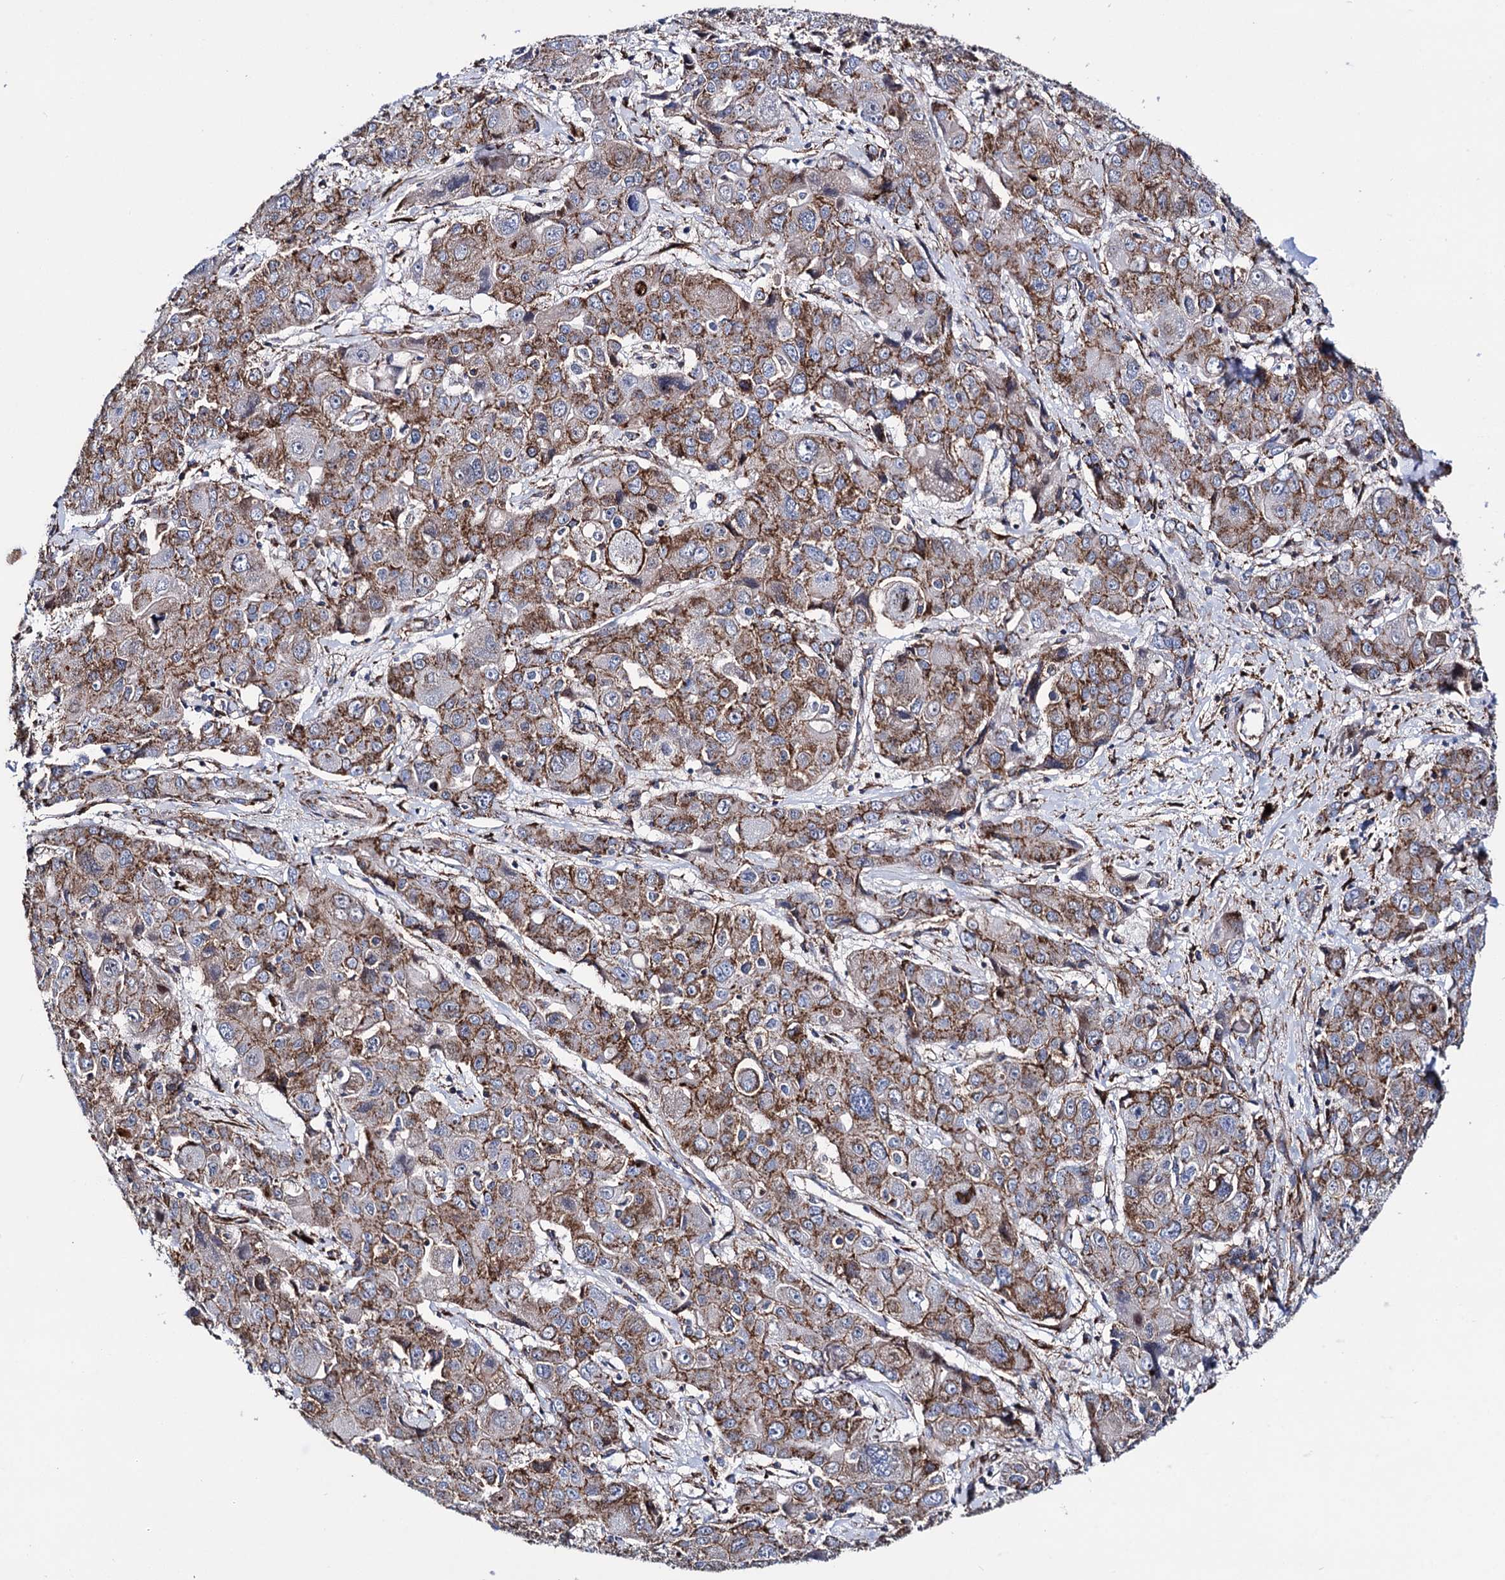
{"staining": {"intensity": "moderate", "quantity": "25%-75%", "location": "cytoplasmic/membranous"}, "tissue": "liver cancer", "cell_type": "Tumor cells", "image_type": "cancer", "snomed": [{"axis": "morphology", "description": "Cholangiocarcinoma"}, {"axis": "topography", "description": "Liver"}], "caption": "High-power microscopy captured an IHC histopathology image of liver cholangiocarcinoma, revealing moderate cytoplasmic/membranous staining in about 25%-75% of tumor cells. (DAB (3,3'-diaminobenzidine) IHC with brightfield microscopy, high magnification).", "gene": "DEF6", "patient": {"sex": "male", "age": 67}}